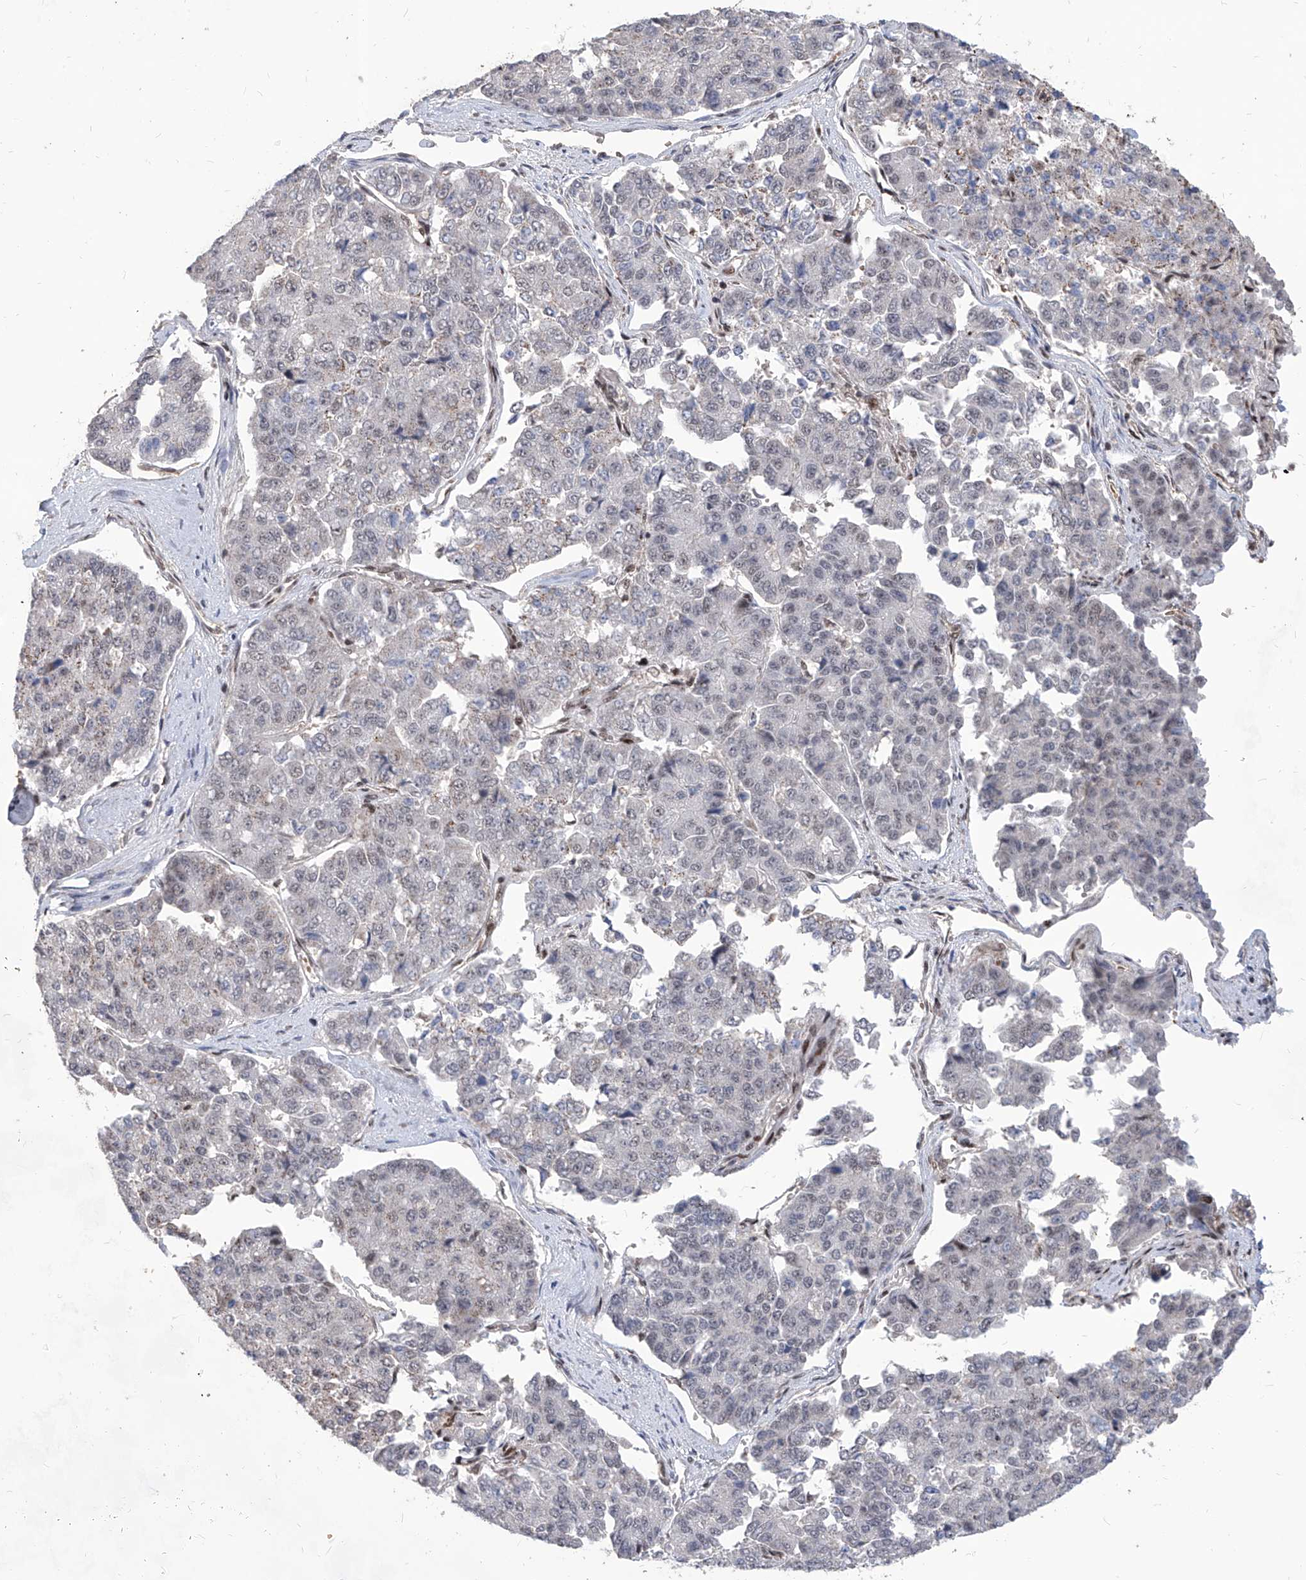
{"staining": {"intensity": "negative", "quantity": "none", "location": "none"}, "tissue": "pancreatic cancer", "cell_type": "Tumor cells", "image_type": "cancer", "snomed": [{"axis": "morphology", "description": "Adenocarcinoma, NOS"}, {"axis": "topography", "description": "Pancreas"}], "caption": "DAB (3,3'-diaminobenzidine) immunohistochemical staining of human adenocarcinoma (pancreatic) demonstrates no significant expression in tumor cells. (IHC, brightfield microscopy, high magnification).", "gene": "IRF2", "patient": {"sex": "male", "age": 50}}